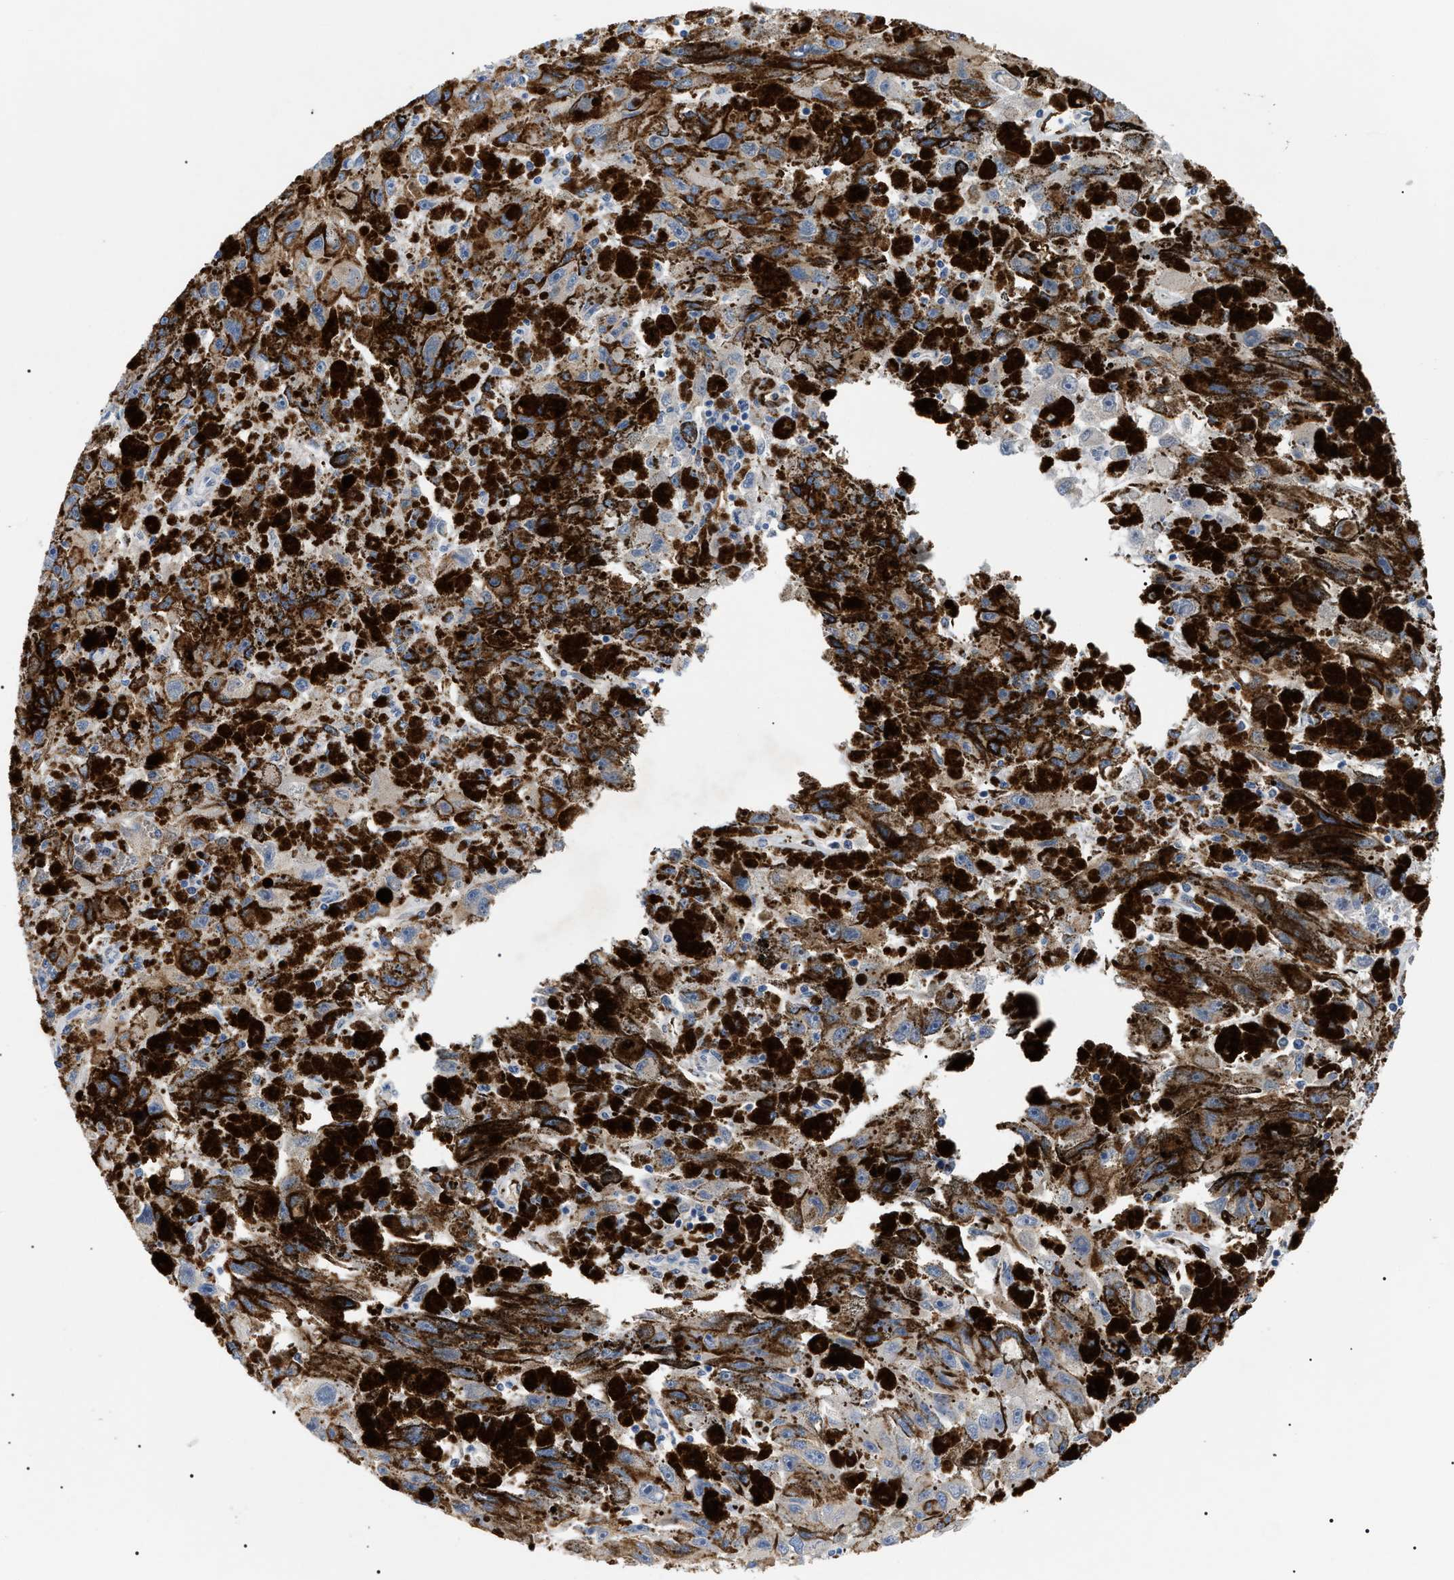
{"staining": {"intensity": "weak", "quantity": ">75%", "location": "cytoplasmic/membranous"}, "tissue": "melanoma", "cell_type": "Tumor cells", "image_type": "cancer", "snomed": [{"axis": "morphology", "description": "Malignant melanoma, NOS"}, {"axis": "topography", "description": "Skin"}], "caption": "A brown stain highlights weak cytoplasmic/membranous expression of a protein in melanoma tumor cells. (brown staining indicates protein expression, while blue staining denotes nuclei).", "gene": "ACKR1", "patient": {"sex": "female", "age": 104}}